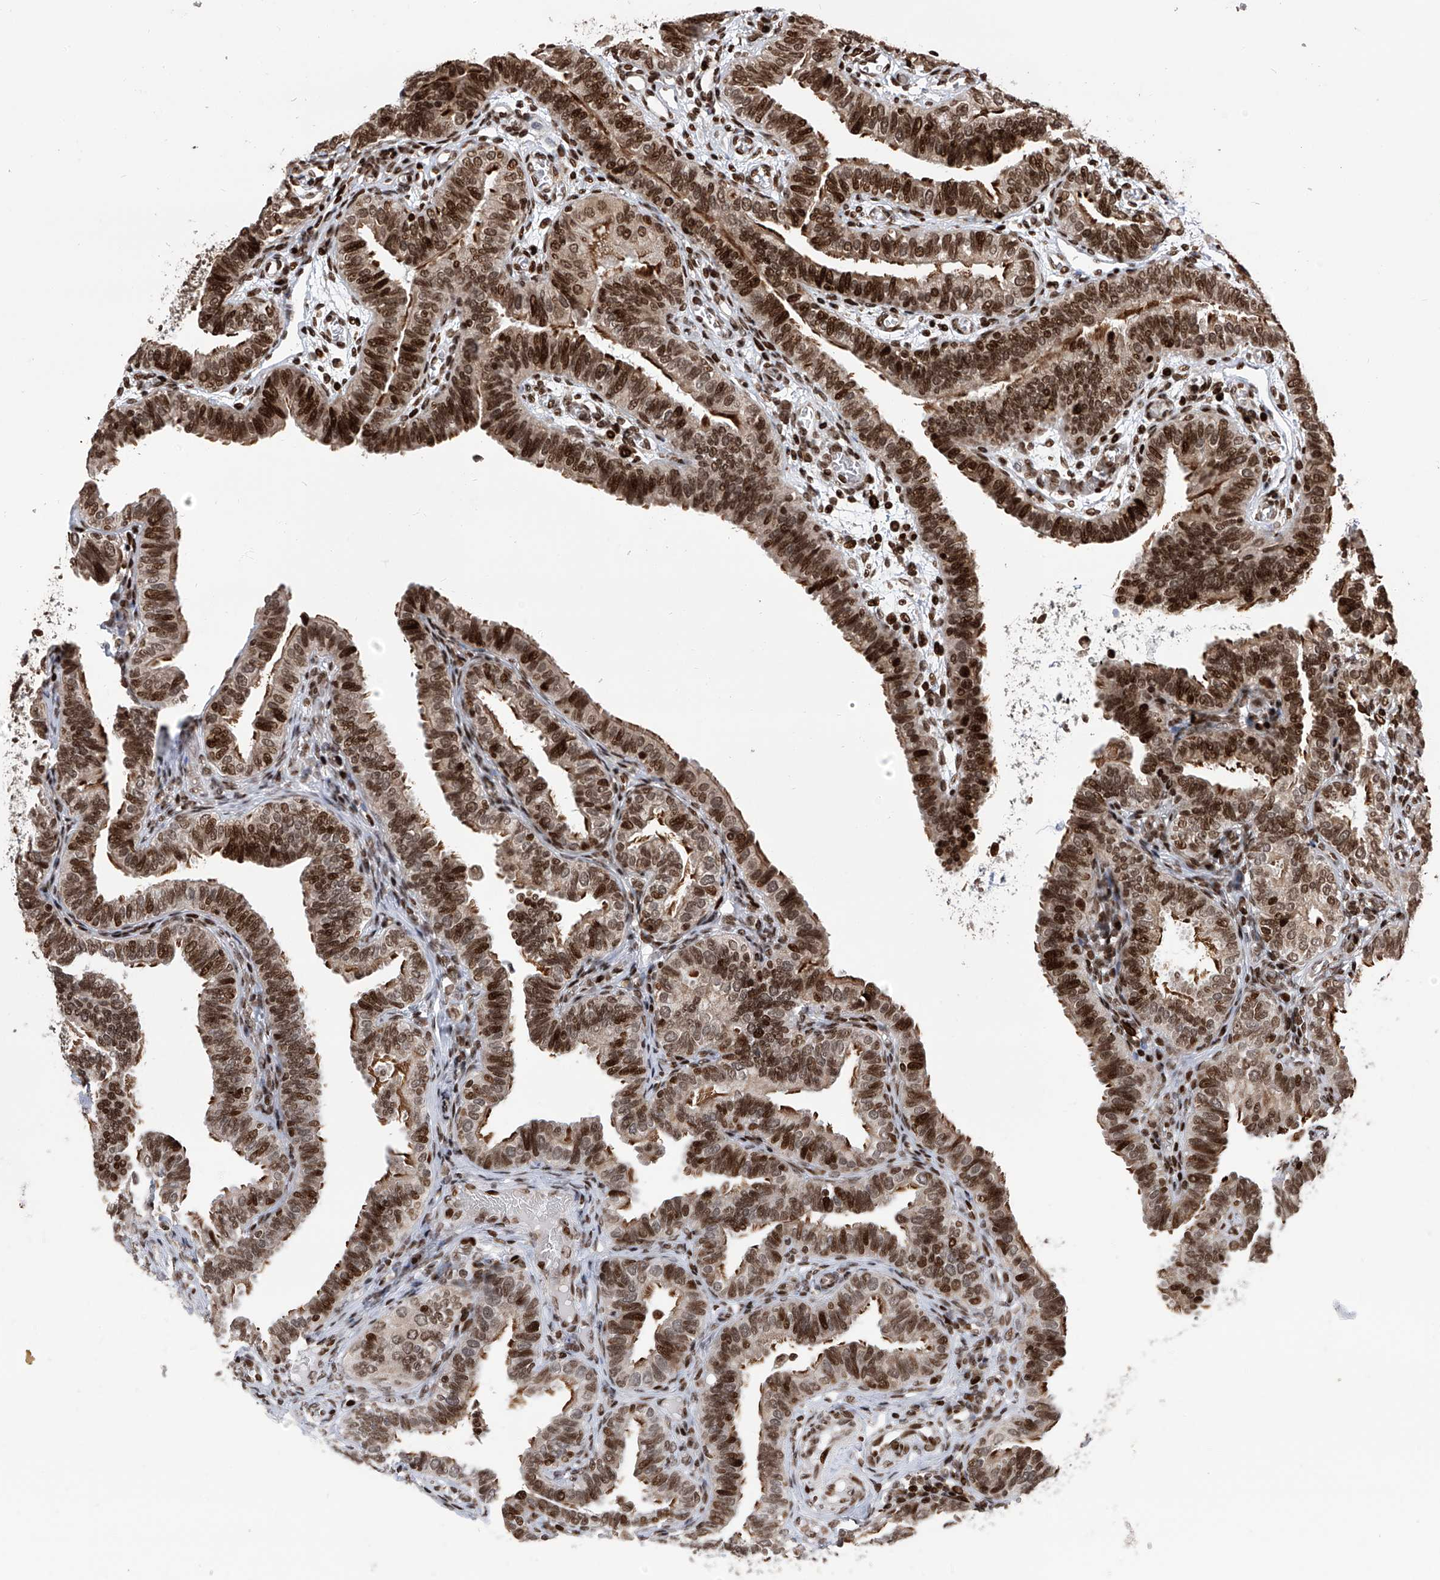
{"staining": {"intensity": "strong", "quantity": ">75%", "location": "cytoplasmic/membranous,nuclear"}, "tissue": "fallopian tube", "cell_type": "Glandular cells", "image_type": "normal", "snomed": [{"axis": "morphology", "description": "Normal tissue, NOS"}, {"axis": "topography", "description": "Fallopian tube"}], "caption": "Glandular cells display high levels of strong cytoplasmic/membranous,nuclear positivity in about >75% of cells in normal fallopian tube. The staining was performed using DAB (3,3'-diaminobenzidine) to visualize the protein expression in brown, while the nuclei were stained in blue with hematoxylin (Magnification: 20x).", "gene": "PAK1IP1", "patient": {"sex": "female", "age": 39}}